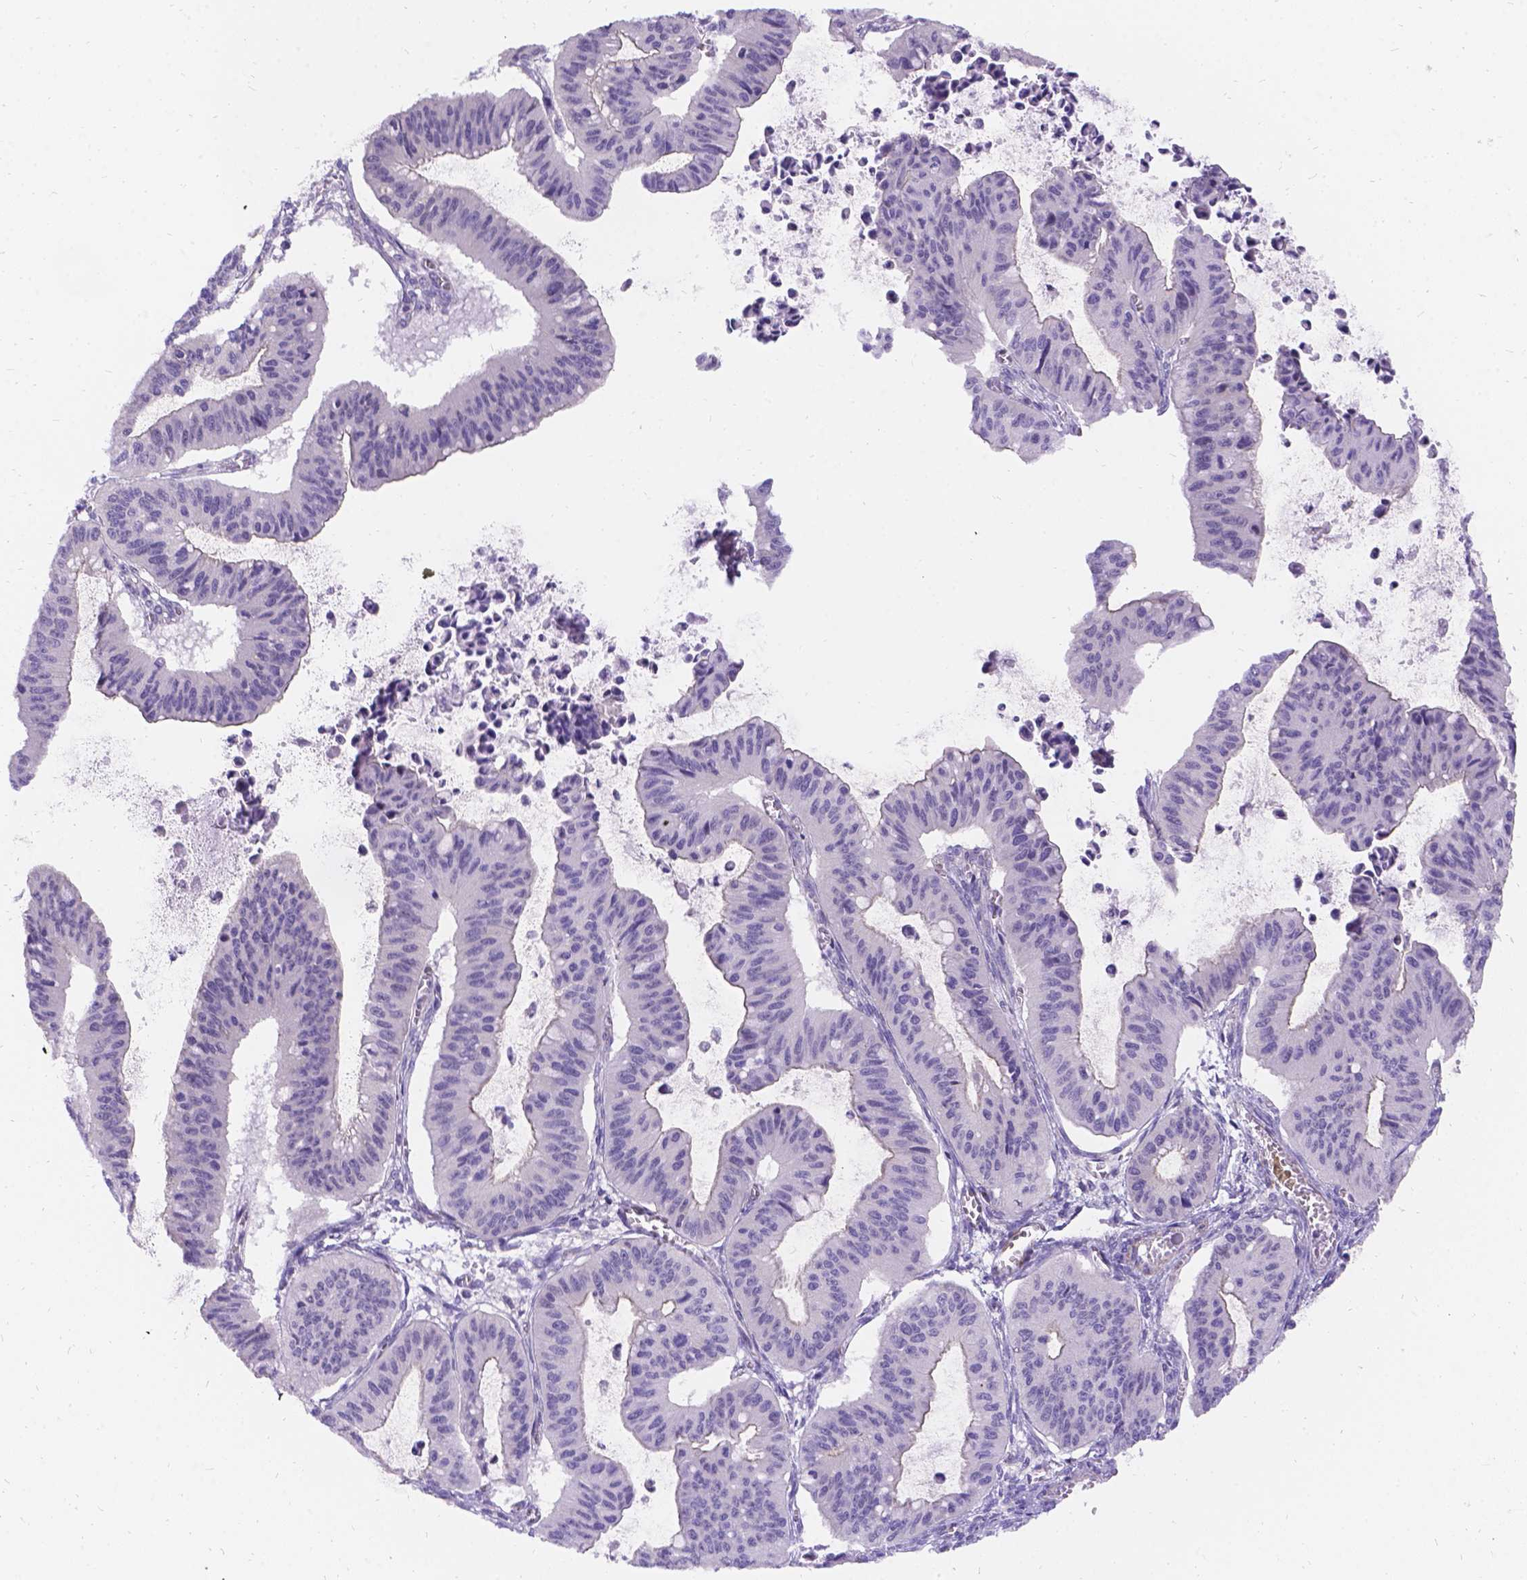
{"staining": {"intensity": "negative", "quantity": "none", "location": "none"}, "tissue": "ovarian cancer", "cell_type": "Tumor cells", "image_type": "cancer", "snomed": [{"axis": "morphology", "description": "Cystadenocarcinoma, mucinous, NOS"}, {"axis": "topography", "description": "Ovary"}], "caption": "This is a micrograph of immunohistochemistry staining of ovarian mucinous cystadenocarcinoma, which shows no expression in tumor cells.", "gene": "PALS1", "patient": {"sex": "female", "age": 72}}